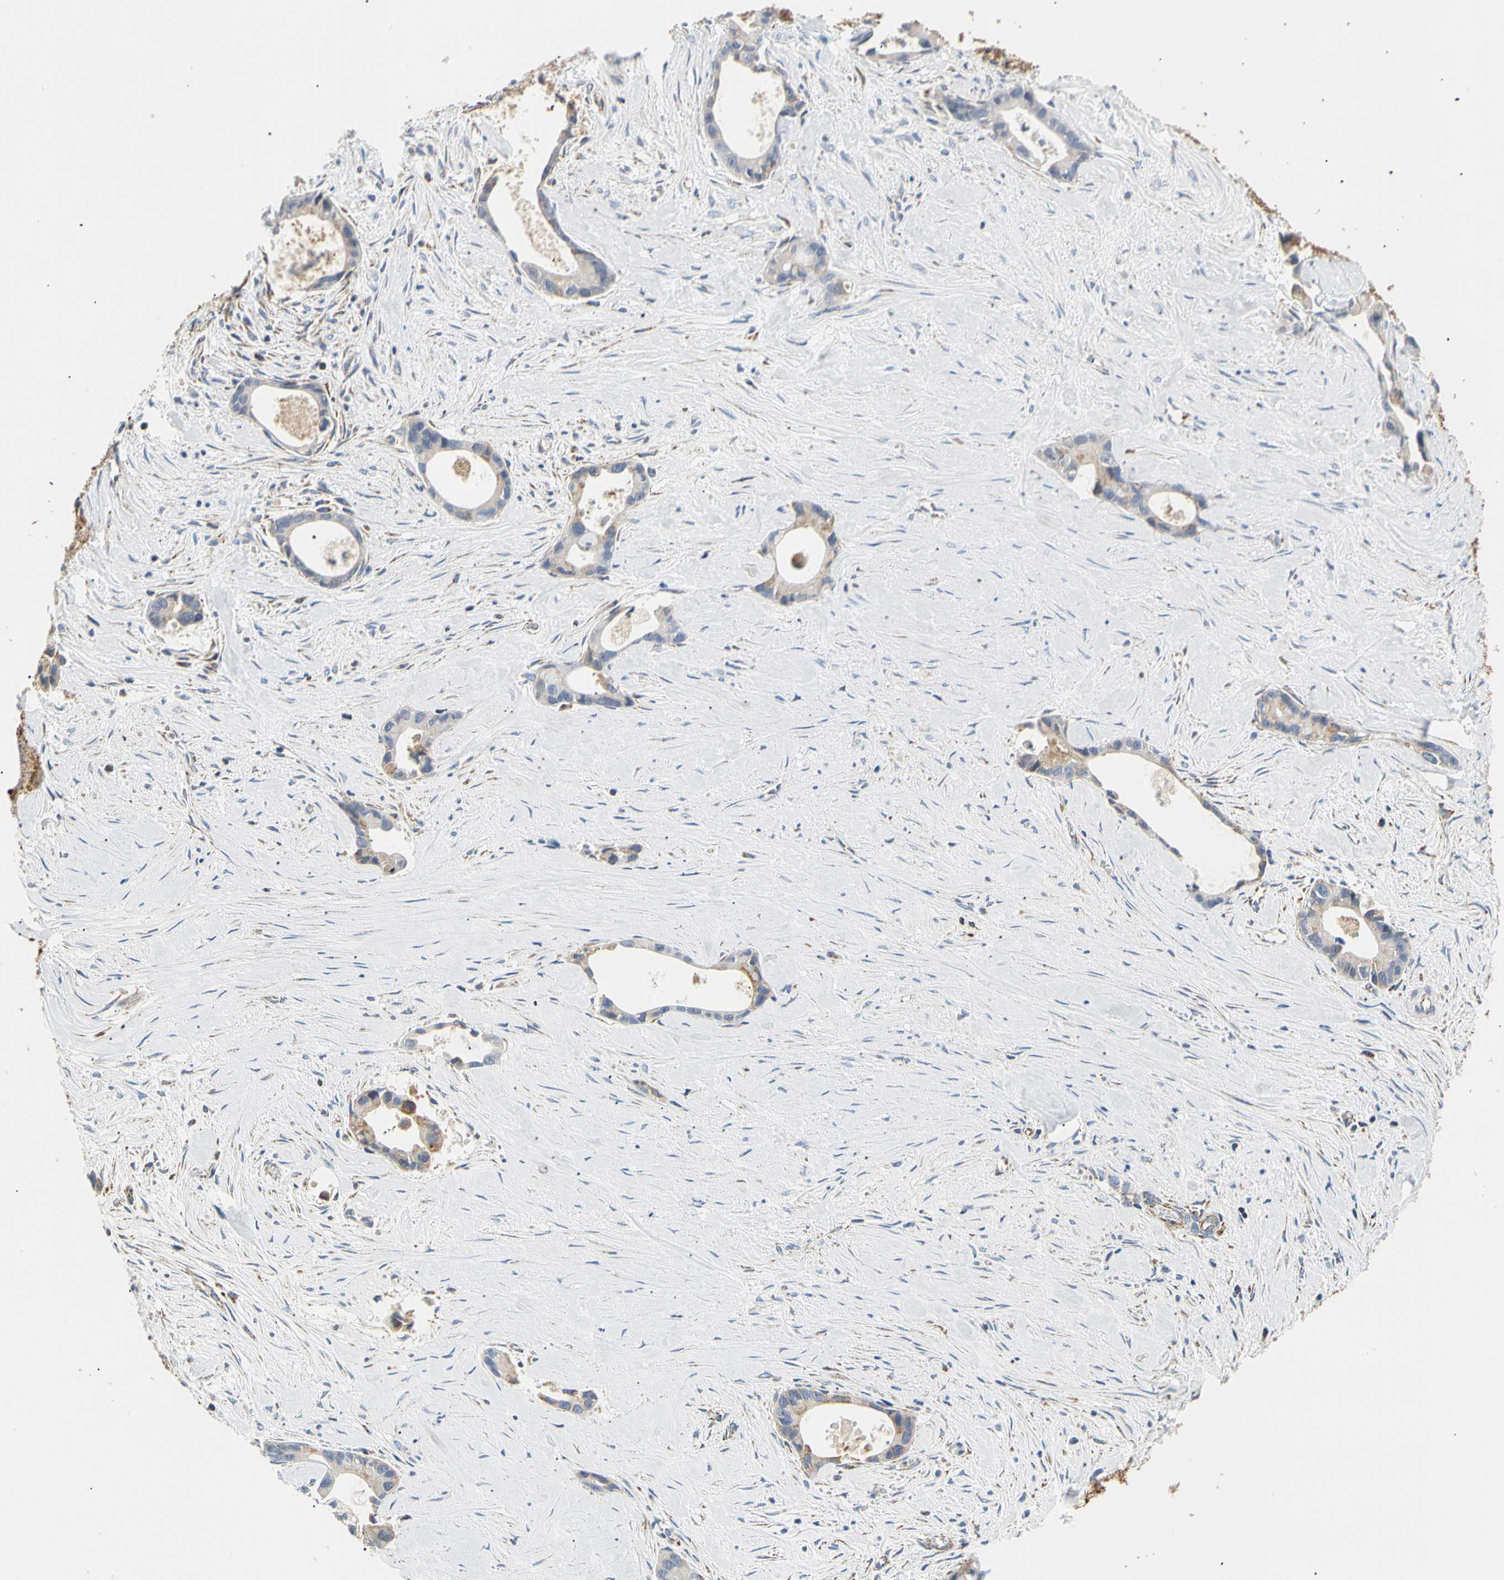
{"staining": {"intensity": "weak", "quantity": "25%-75%", "location": "cytoplasmic/membranous"}, "tissue": "liver cancer", "cell_type": "Tumor cells", "image_type": "cancer", "snomed": [{"axis": "morphology", "description": "Cholangiocarcinoma"}, {"axis": "topography", "description": "Liver"}], "caption": "Weak cytoplasmic/membranous expression is identified in approximately 25%-75% of tumor cells in liver cholangiocarcinoma. The protein of interest is shown in brown color, while the nuclei are stained blue.", "gene": "ACAT1", "patient": {"sex": "female", "age": 55}}